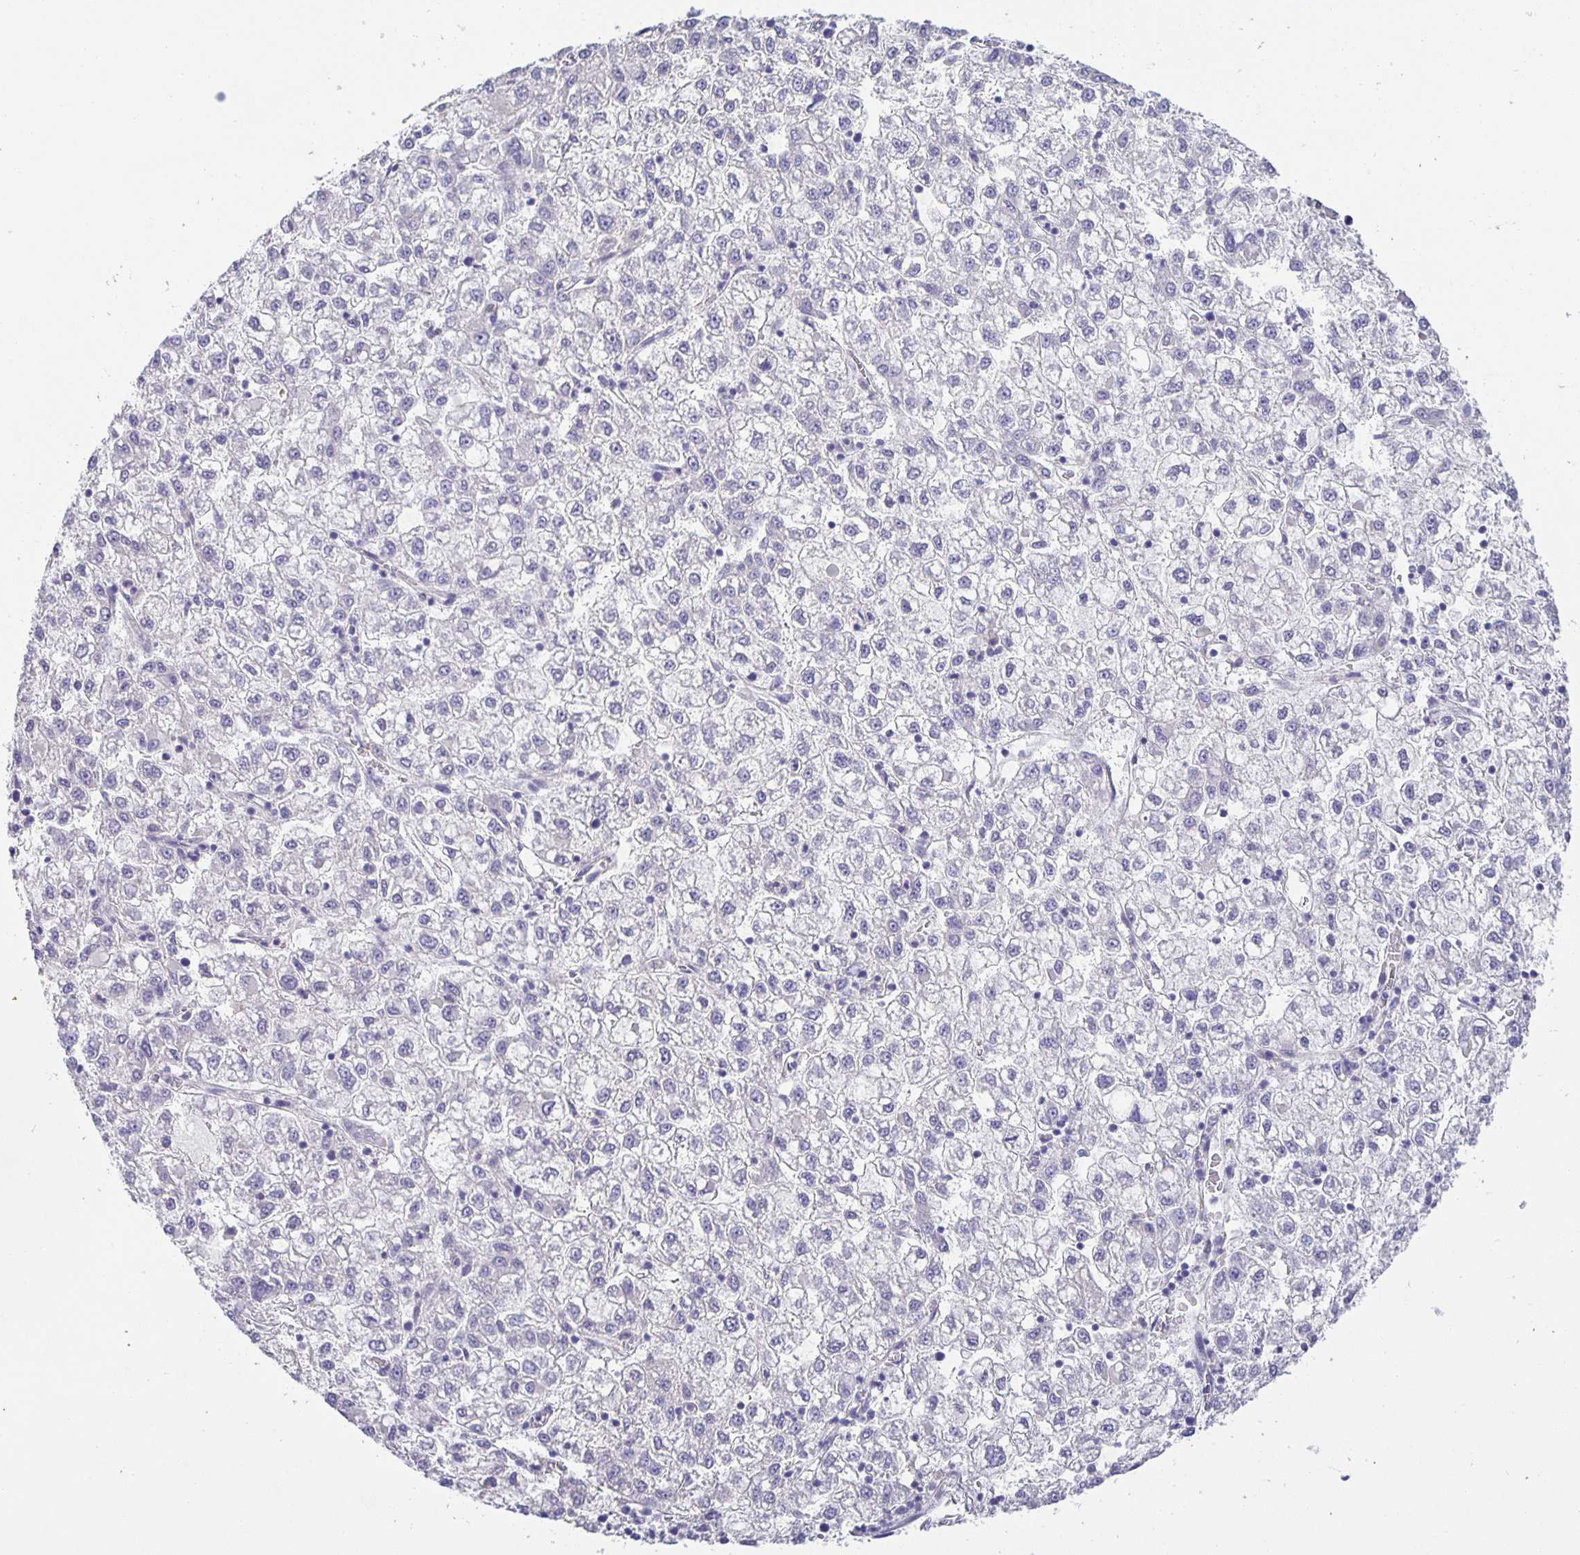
{"staining": {"intensity": "negative", "quantity": "none", "location": "none"}, "tissue": "liver cancer", "cell_type": "Tumor cells", "image_type": "cancer", "snomed": [{"axis": "morphology", "description": "Carcinoma, Hepatocellular, NOS"}, {"axis": "topography", "description": "Liver"}], "caption": "A photomicrograph of human hepatocellular carcinoma (liver) is negative for staining in tumor cells.", "gene": "PTPN3", "patient": {"sex": "male", "age": 40}}